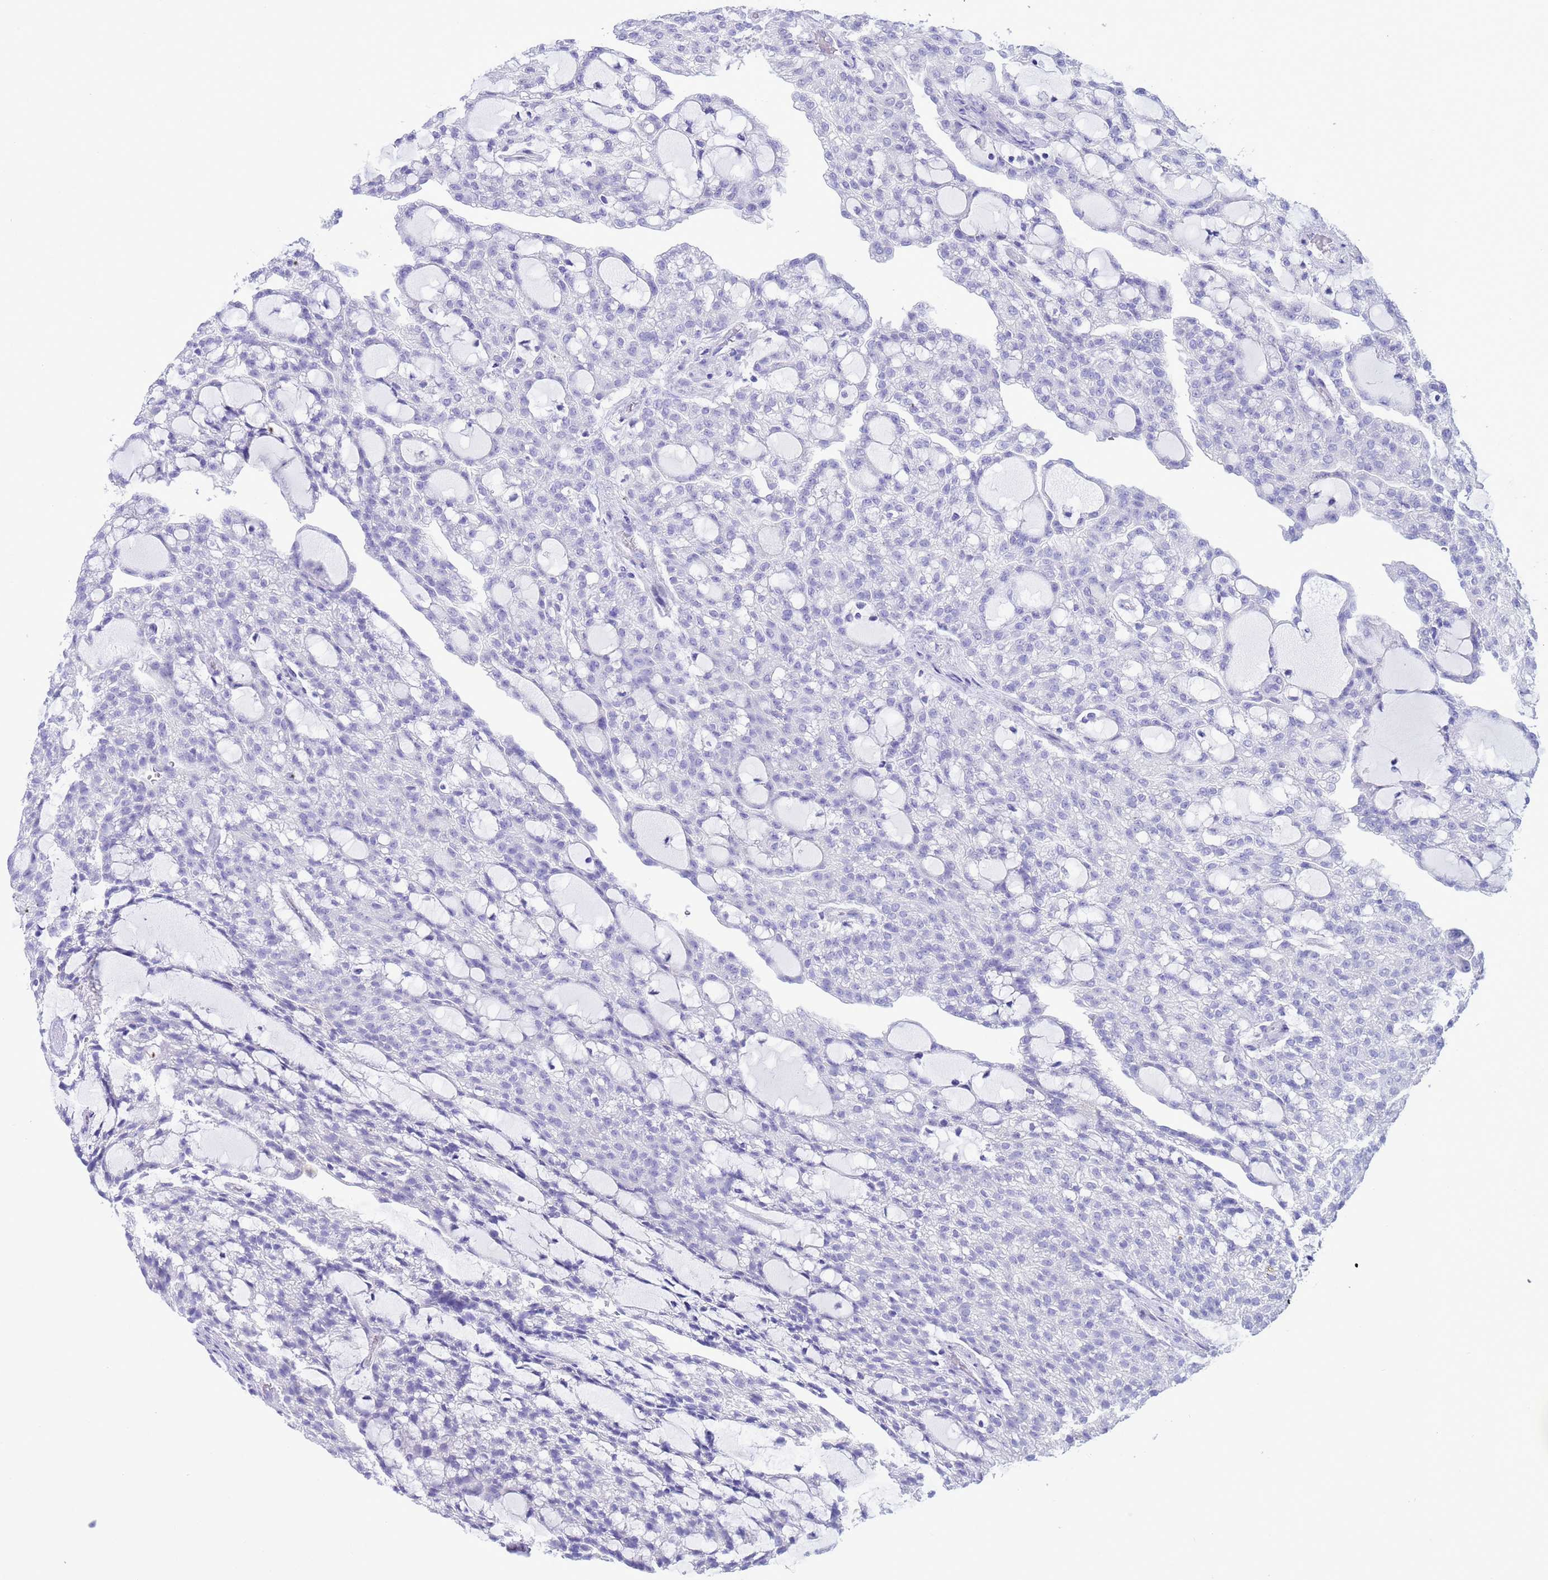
{"staining": {"intensity": "negative", "quantity": "none", "location": "none"}, "tissue": "renal cancer", "cell_type": "Tumor cells", "image_type": "cancer", "snomed": [{"axis": "morphology", "description": "Adenocarcinoma, NOS"}, {"axis": "topography", "description": "Kidney"}], "caption": "Human renal cancer stained for a protein using immunohistochemistry displays no expression in tumor cells.", "gene": "GSTM1", "patient": {"sex": "male", "age": 63}}